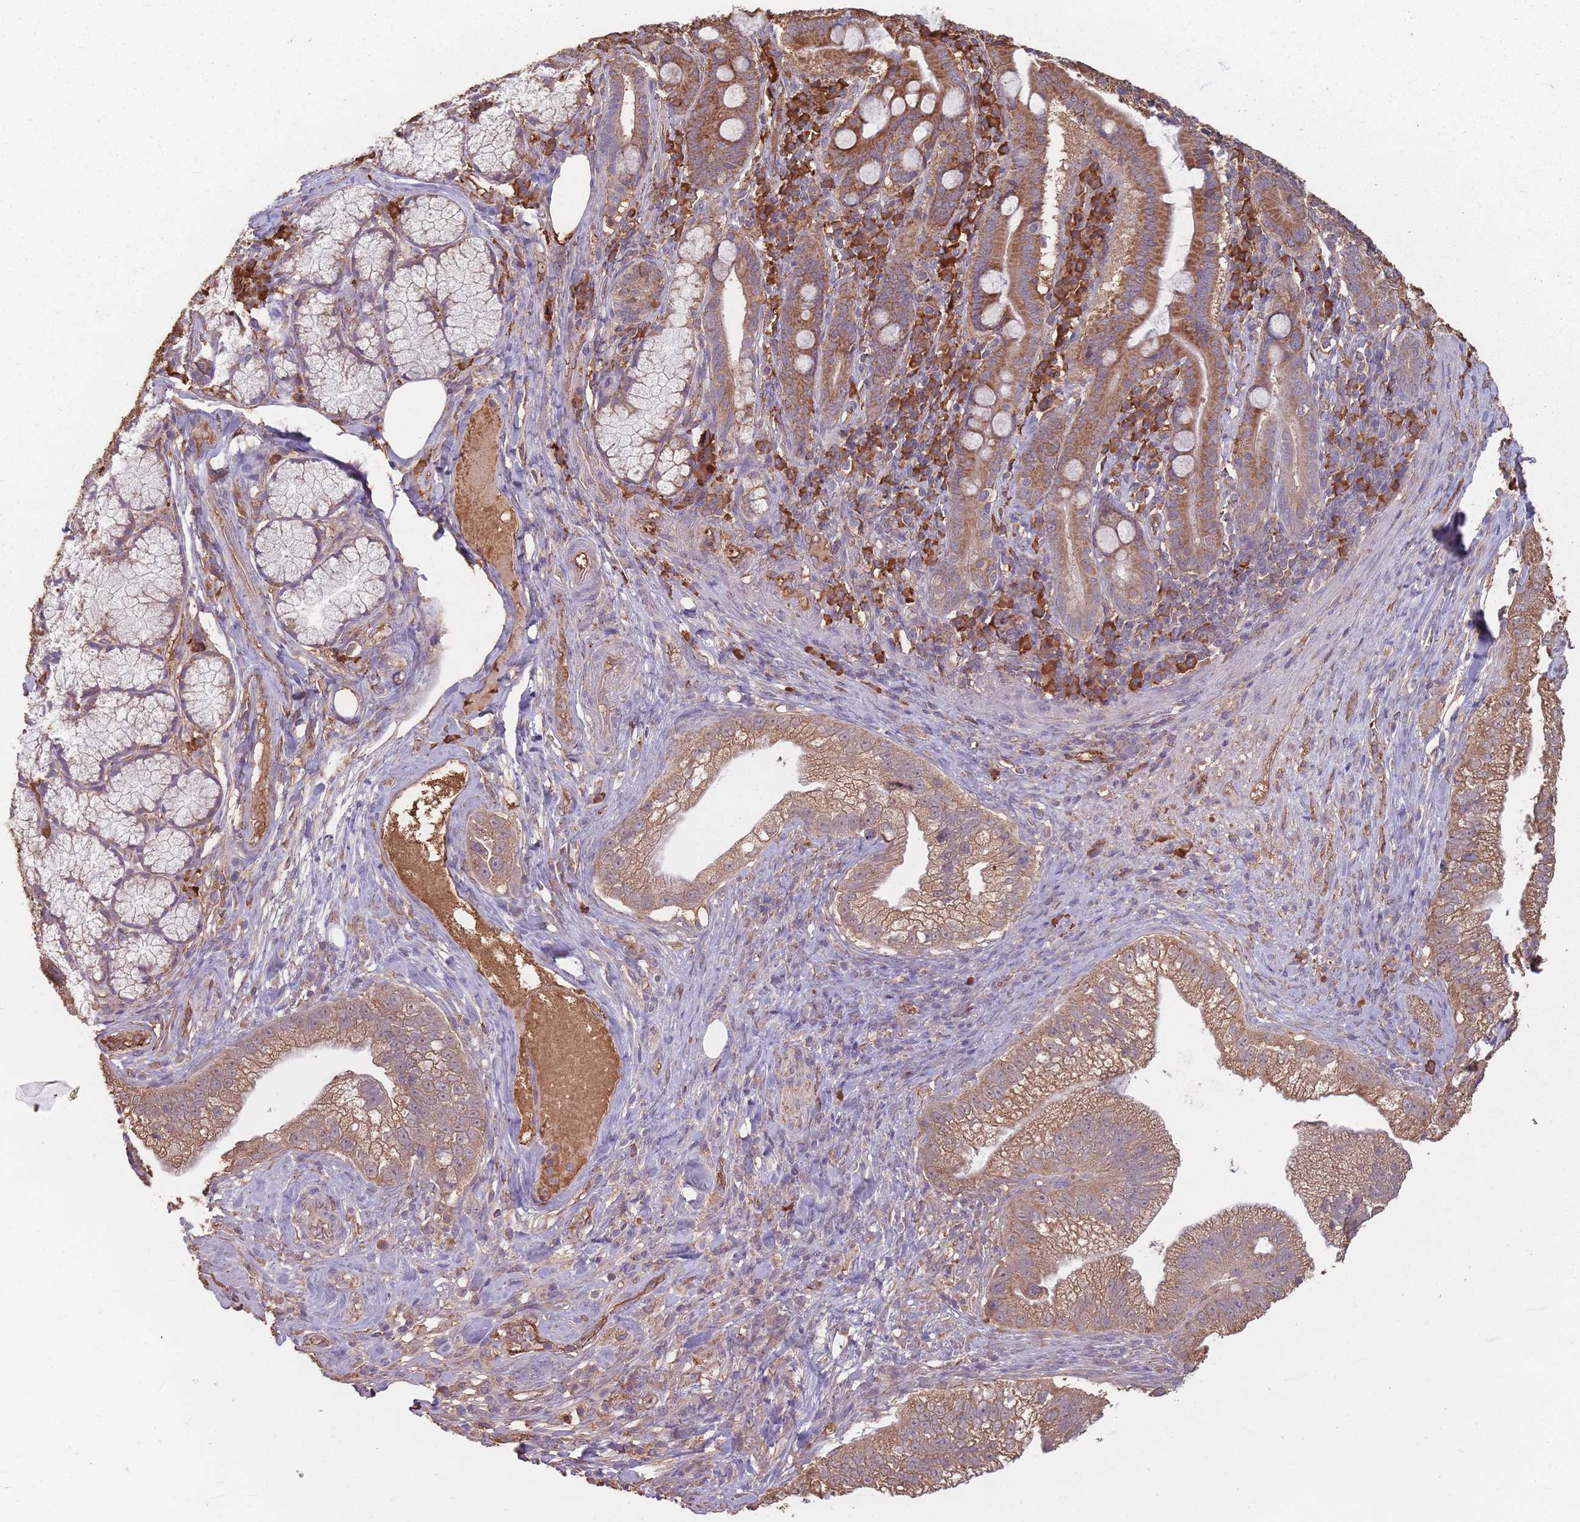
{"staining": {"intensity": "moderate", "quantity": ">75%", "location": "cytoplasmic/membranous"}, "tissue": "pancreatic cancer", "cell_type": "Tumor cells", "image_type": "cancer", "snomed": [{"axis": "morphology", "description": "Adenocarcinoma, NOS"}, {"axis": "topography", "description": "Pancreas"}], "caption": "Pancreatic cancer (adenocarcinoma) stained with a brown dye shows moderate cytoplasmic/membranous positive expression in approximately >75% of tumor cells.", "gene": "SANBR", "patient": {"sex": "male", "age": 70}}